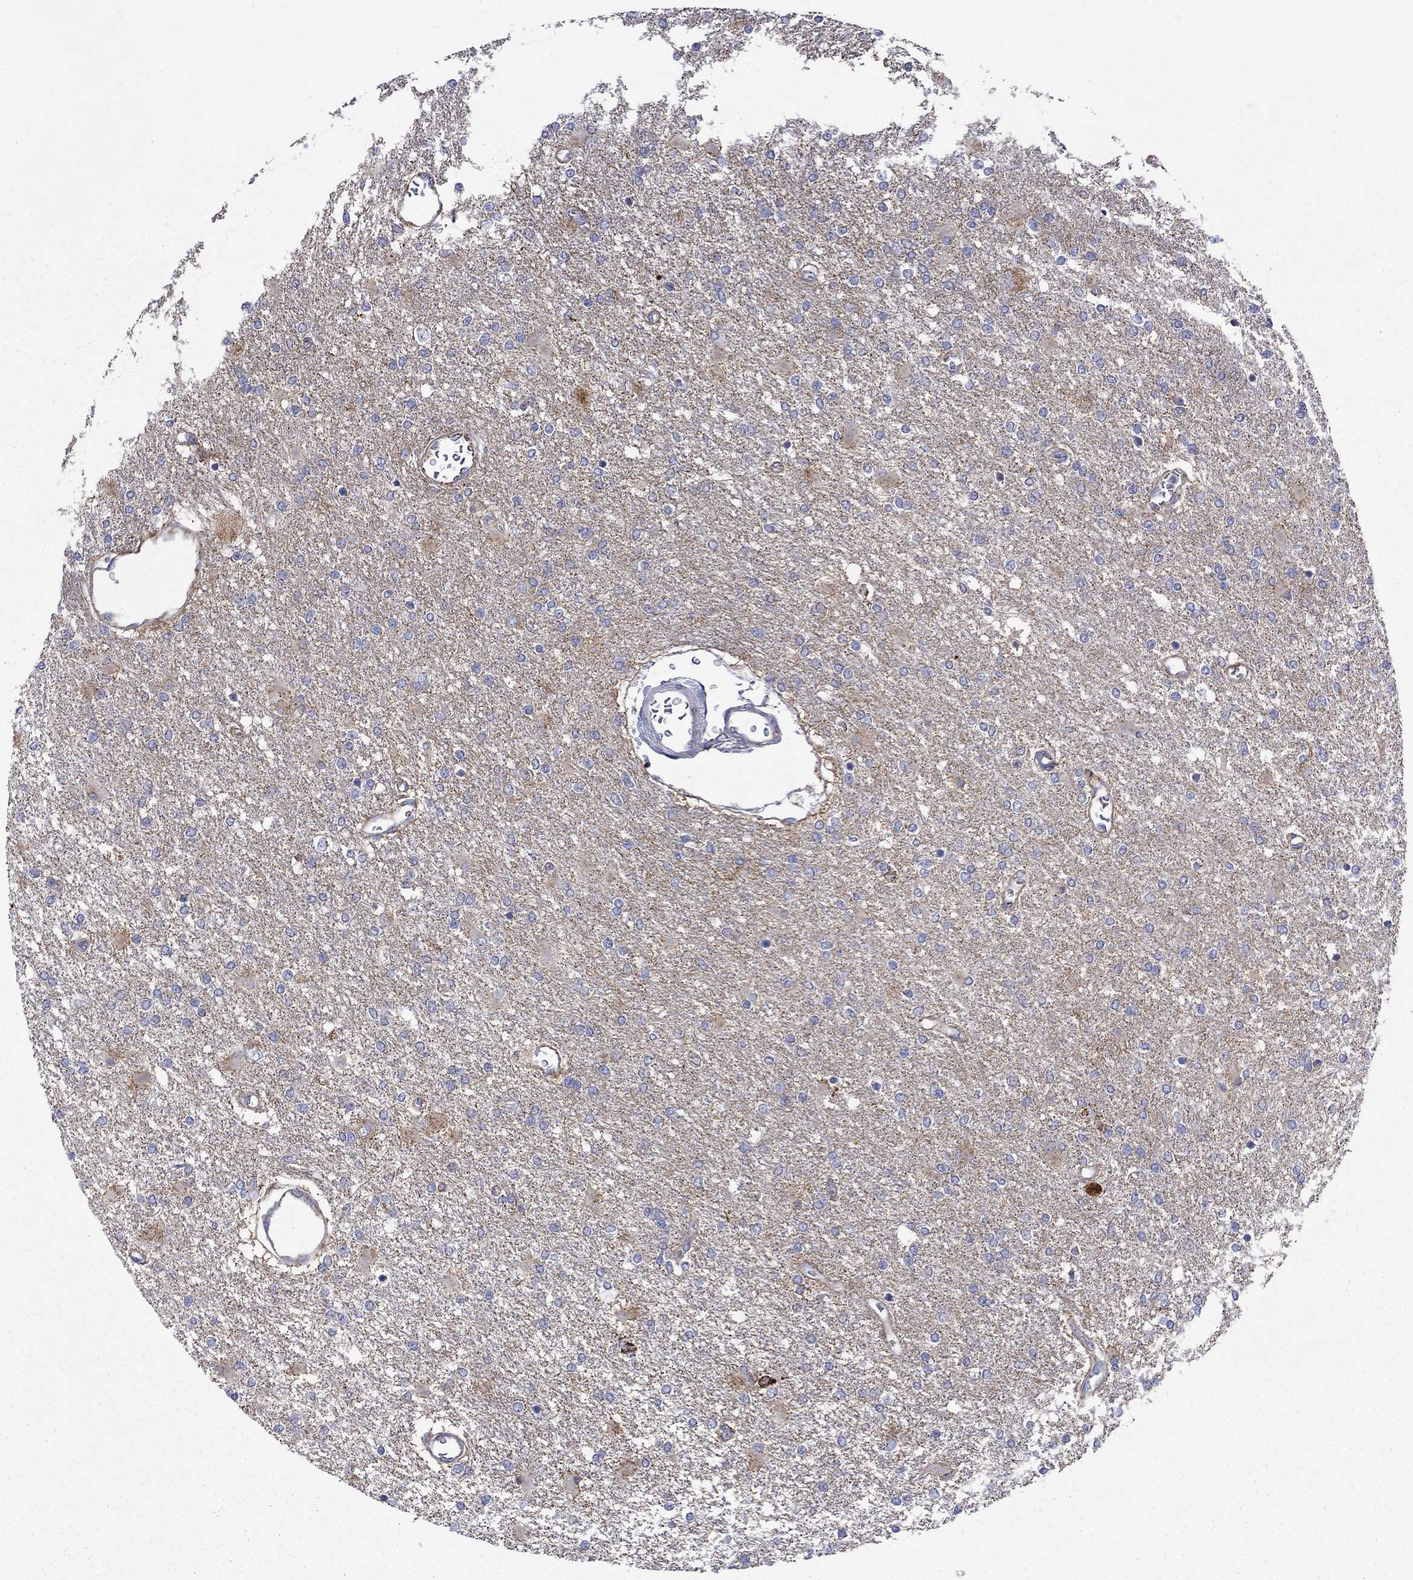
{"staining": {"intensity": "negative", "quantity": "none", "location": "none"}, "tissue": "glioma", "cell_type": "Tumor cells", "image_type": "cancer", "snomed": [{"axis": "morphology", "description": "Glioma, malignant, High grade"}, {"axis": "topography", "description": "Cerebral cortex"}], "caption": "The image exhibits no staining of tumor cells in malignant glioma (high-grade).", "gene": "CISD1", "patient": {"sex": "male", "age": 79}}